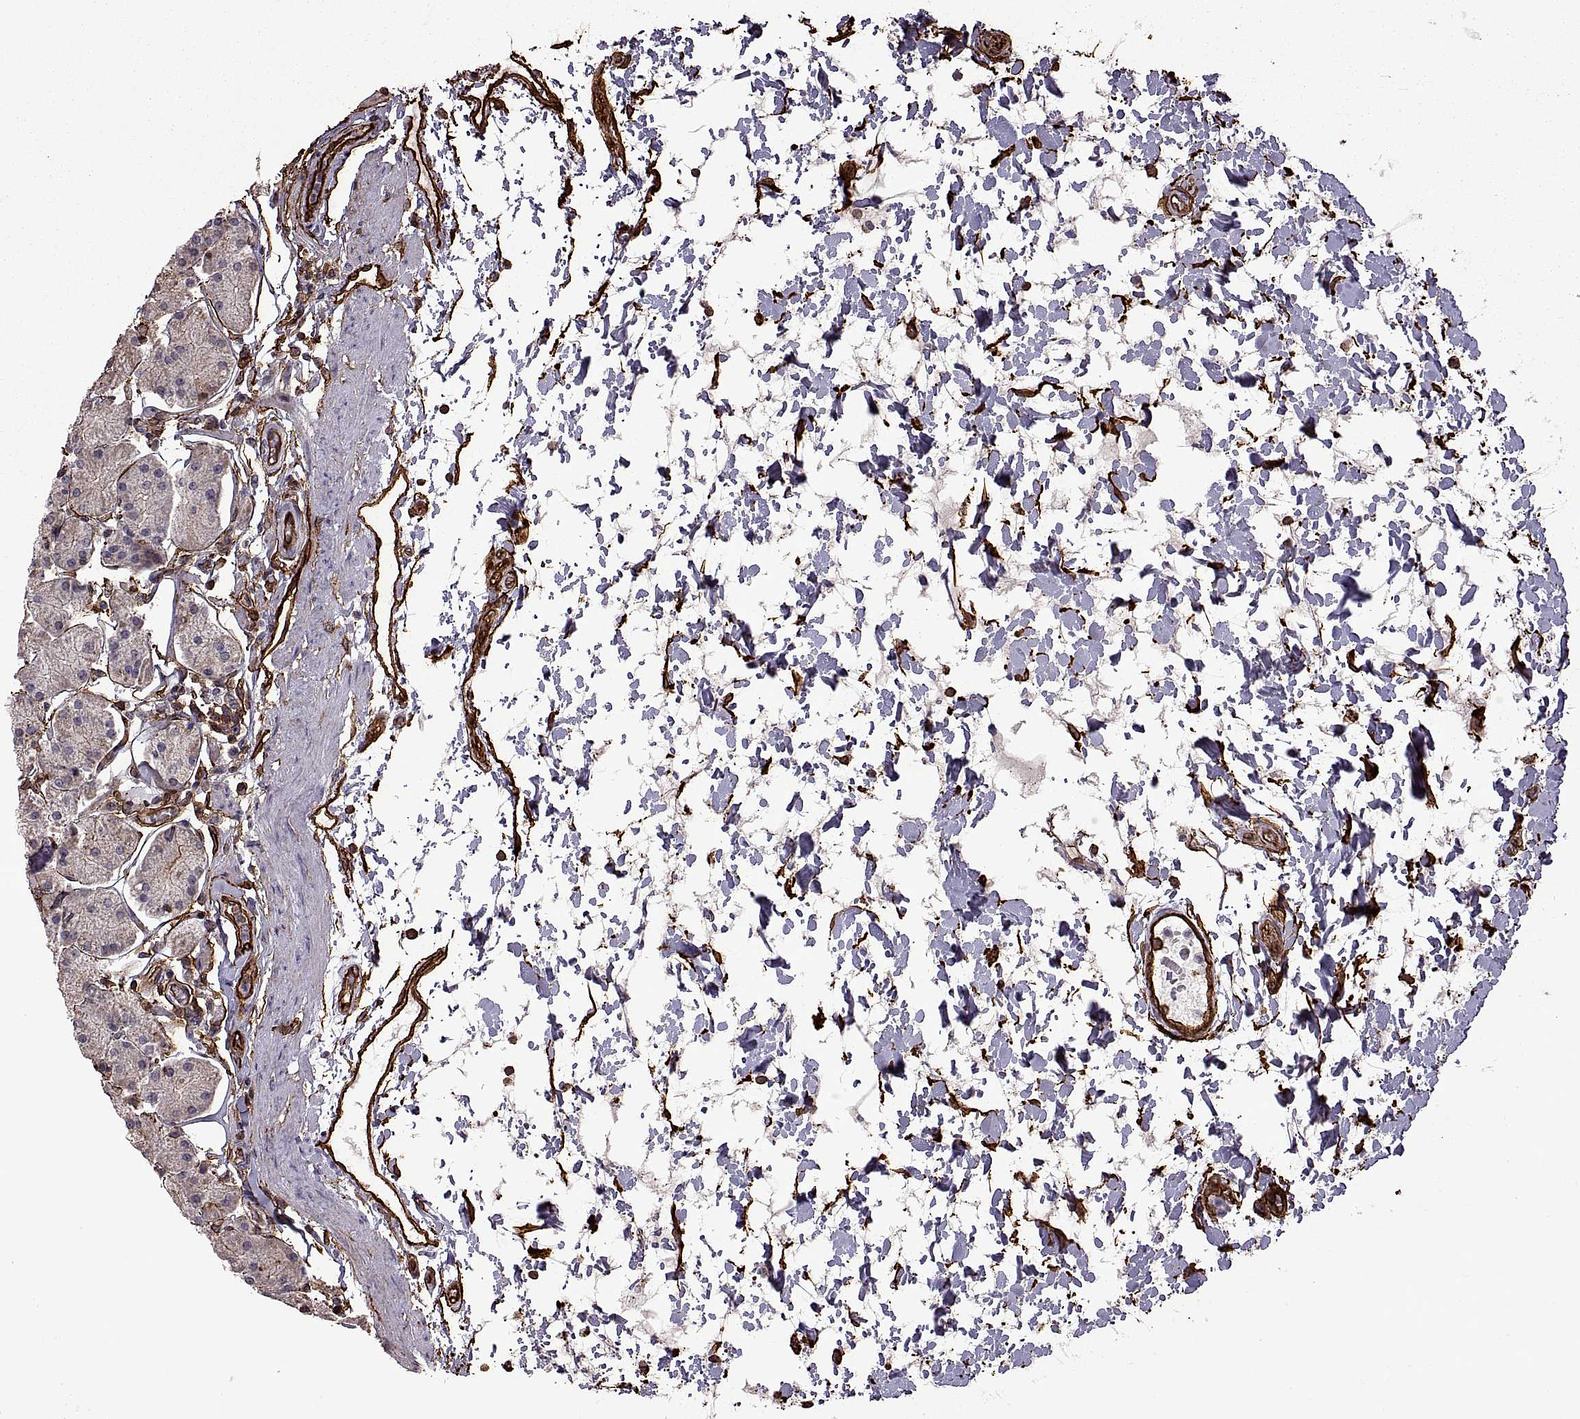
{"staining": {"intensity": "moderate", "quantity": "<25%", "location": "cytoplasmic/membranous"}, "tissue": "stomach", "cell_type": "Glandular cells", "image_type": "normal", "snomed": [{"axis": "morphology", "description": "Normal tissue, NOS"}, {"axis": "topography", "description": "Stomach"}], "caption": "High-magnification brightfield microscopy of benign stomach stained with DAB (brown) and counterstained with hematoxylin (blue). glandular cells exhibit moderate cytoplasmic/membranous positivity is appreciated in approximately<25% of cells.", "gene": "S100A10", "patient": {"sex": "male", "age": 54}}